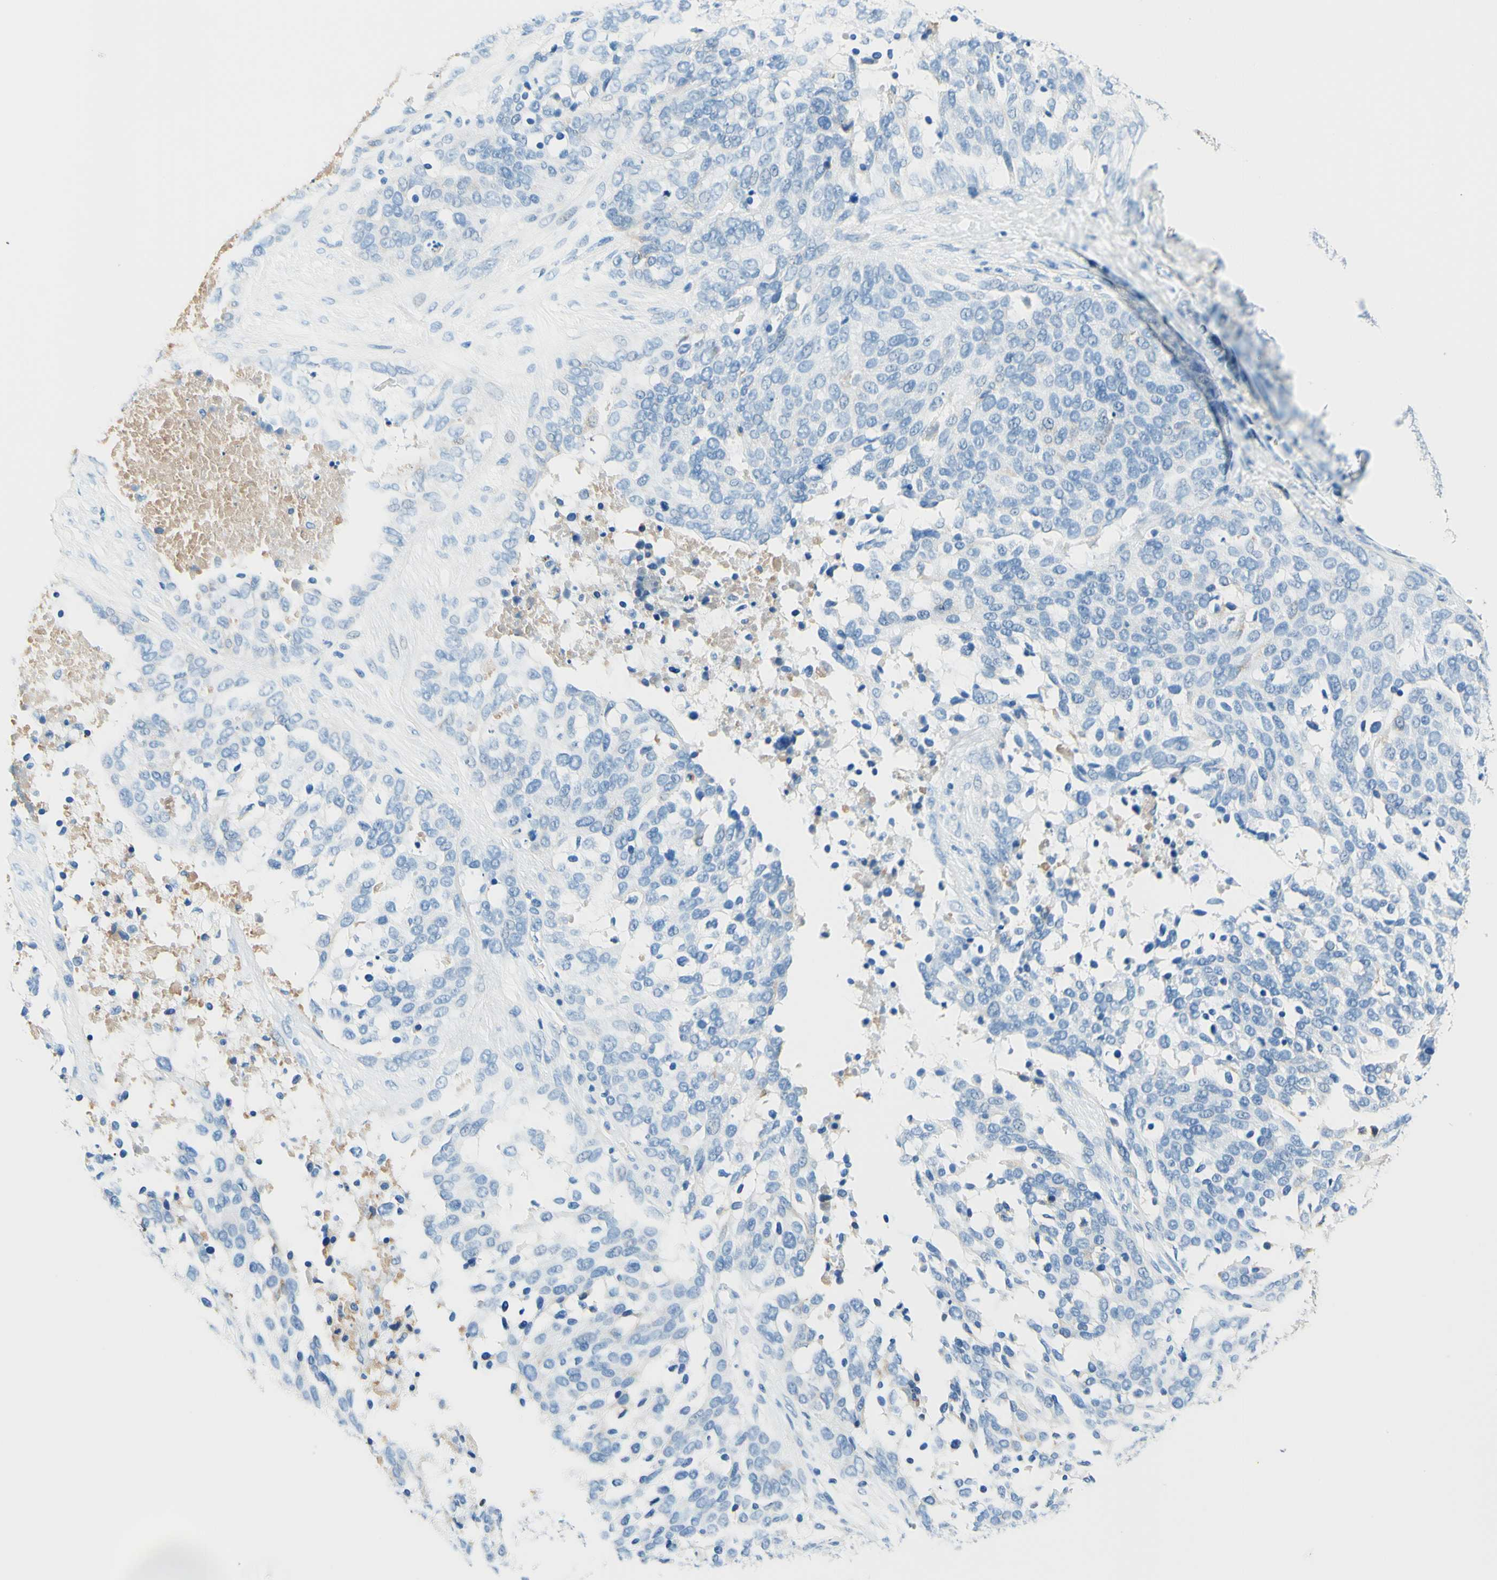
{"staining": {"intensity": "negative", "quantity": "none", "location": "none"}, "tissue": "ovarian cancer", "cell_type": "Tumor cells", "image_type": "cancer", "snomed": [{"axis": "morphology", "description": "Cystadenocarcinoma, serous, NOS"}, {"axis": "topography", "description": "Ovary"}], "caption": "A photomicrograph of human ovarian cancer (serous cystadenocarcinoma) is negative for staining in tumor cells.", "gene": "MFAP5", "patient": {"sex": "female", "age": 44}}